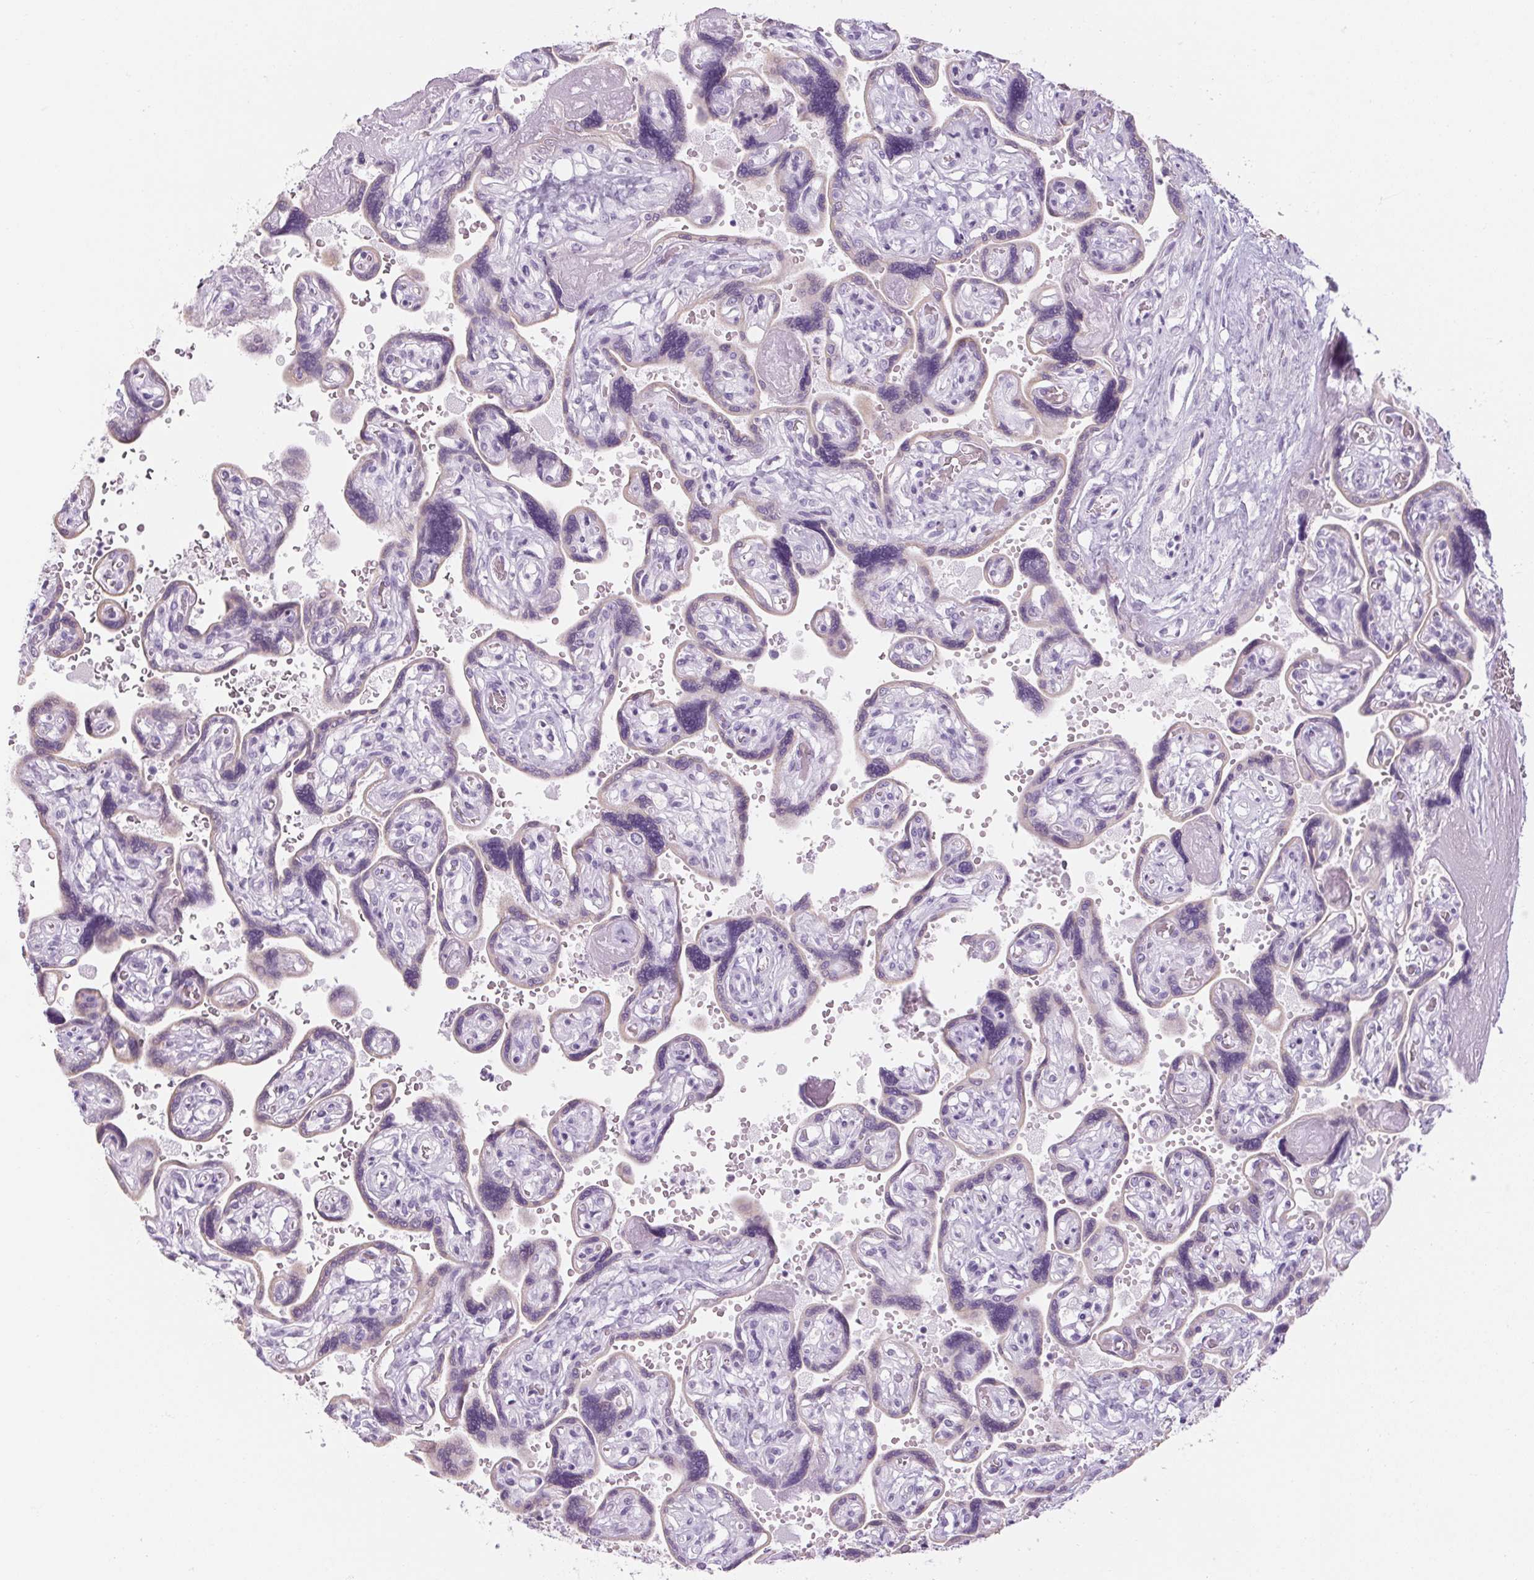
{"staining": {"intensity": "negative", "quantity": "none", "location": "none"}, "tissue": "placenta", "cell_type": "Decidual cells", "image_type": "normal", "snomed": [{"axis": "morphology", "description": "Normal tissue, NOS"}, {"axis": "topography", "description": "Placenta"}], "caption": "This photomicrograph is of unremarkable placenta stained with immunohistochemistry (IHC) to label a protein in brown with the nuclei are counter-stained blue. There is no staining in decidual cells. Brightfield microscopy of immunohistochemistry stained with DAB (brown) and hematoxylin (blue), captured at high magnification.", "gene": "RPTN", "patient": {"sex": "female", "age": 32}}